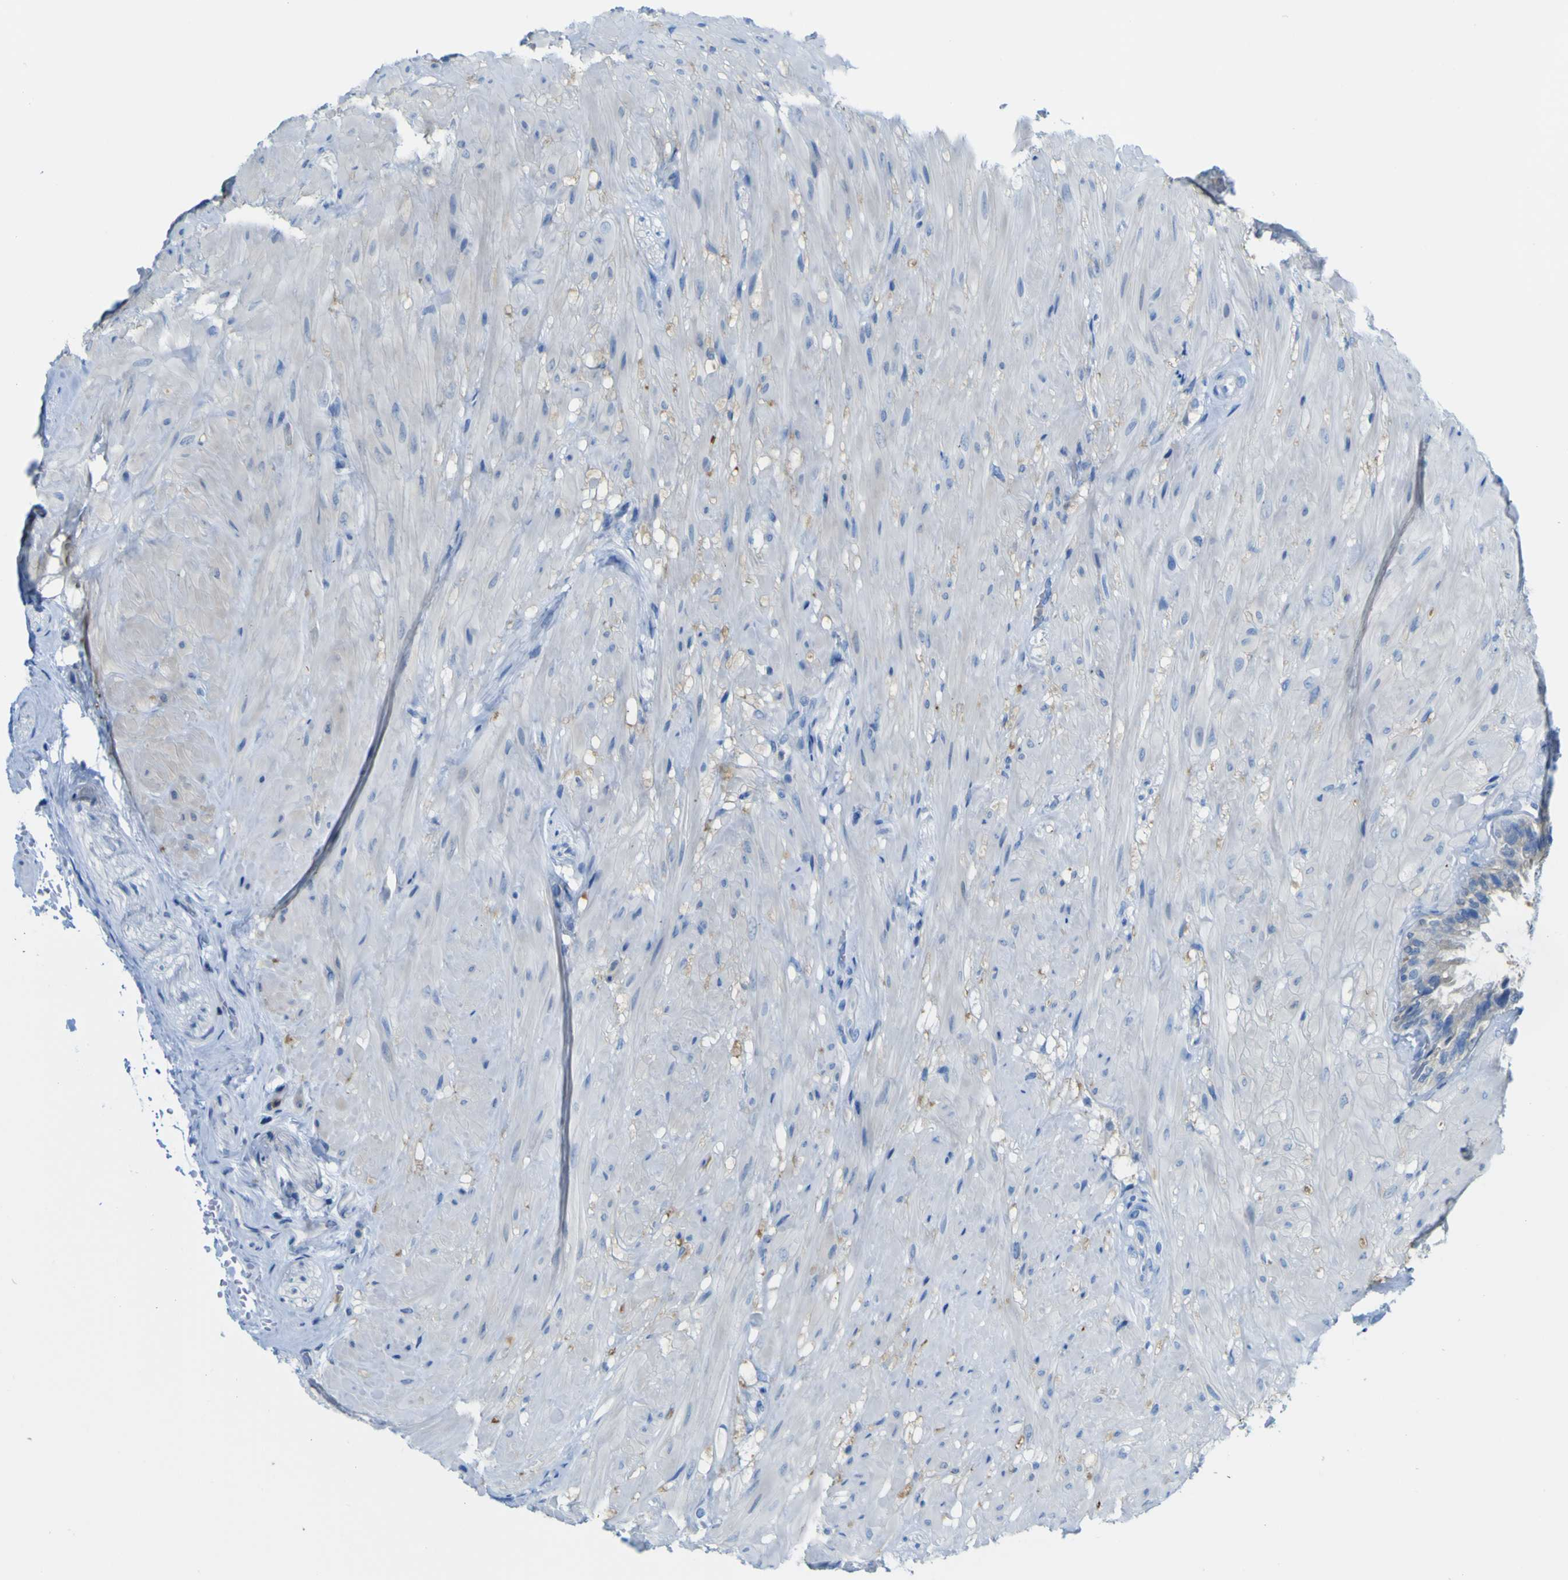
{"staining": {"intensity": "moderate", "quantity": "<25%", "location": "cytoplasmic/membranous"}, "tissue": "seminal vesicle", "cell_type": "Glandular cells", "image_type": "normal", "snomed": [{"axis": "morphology", "description": "Normal tissue, NOS"}, {"axis": "topography", "description": "Seminal veicle"}], "caption": "Seminal vesicle stained for a protein exhibits moderate cytoplasmic/membranous positivity in glandular cells. (IHC, brightfield microscopy, high magnification).", "gene": "ABHD3", "patient": {"sex": "male", "age": 46}}